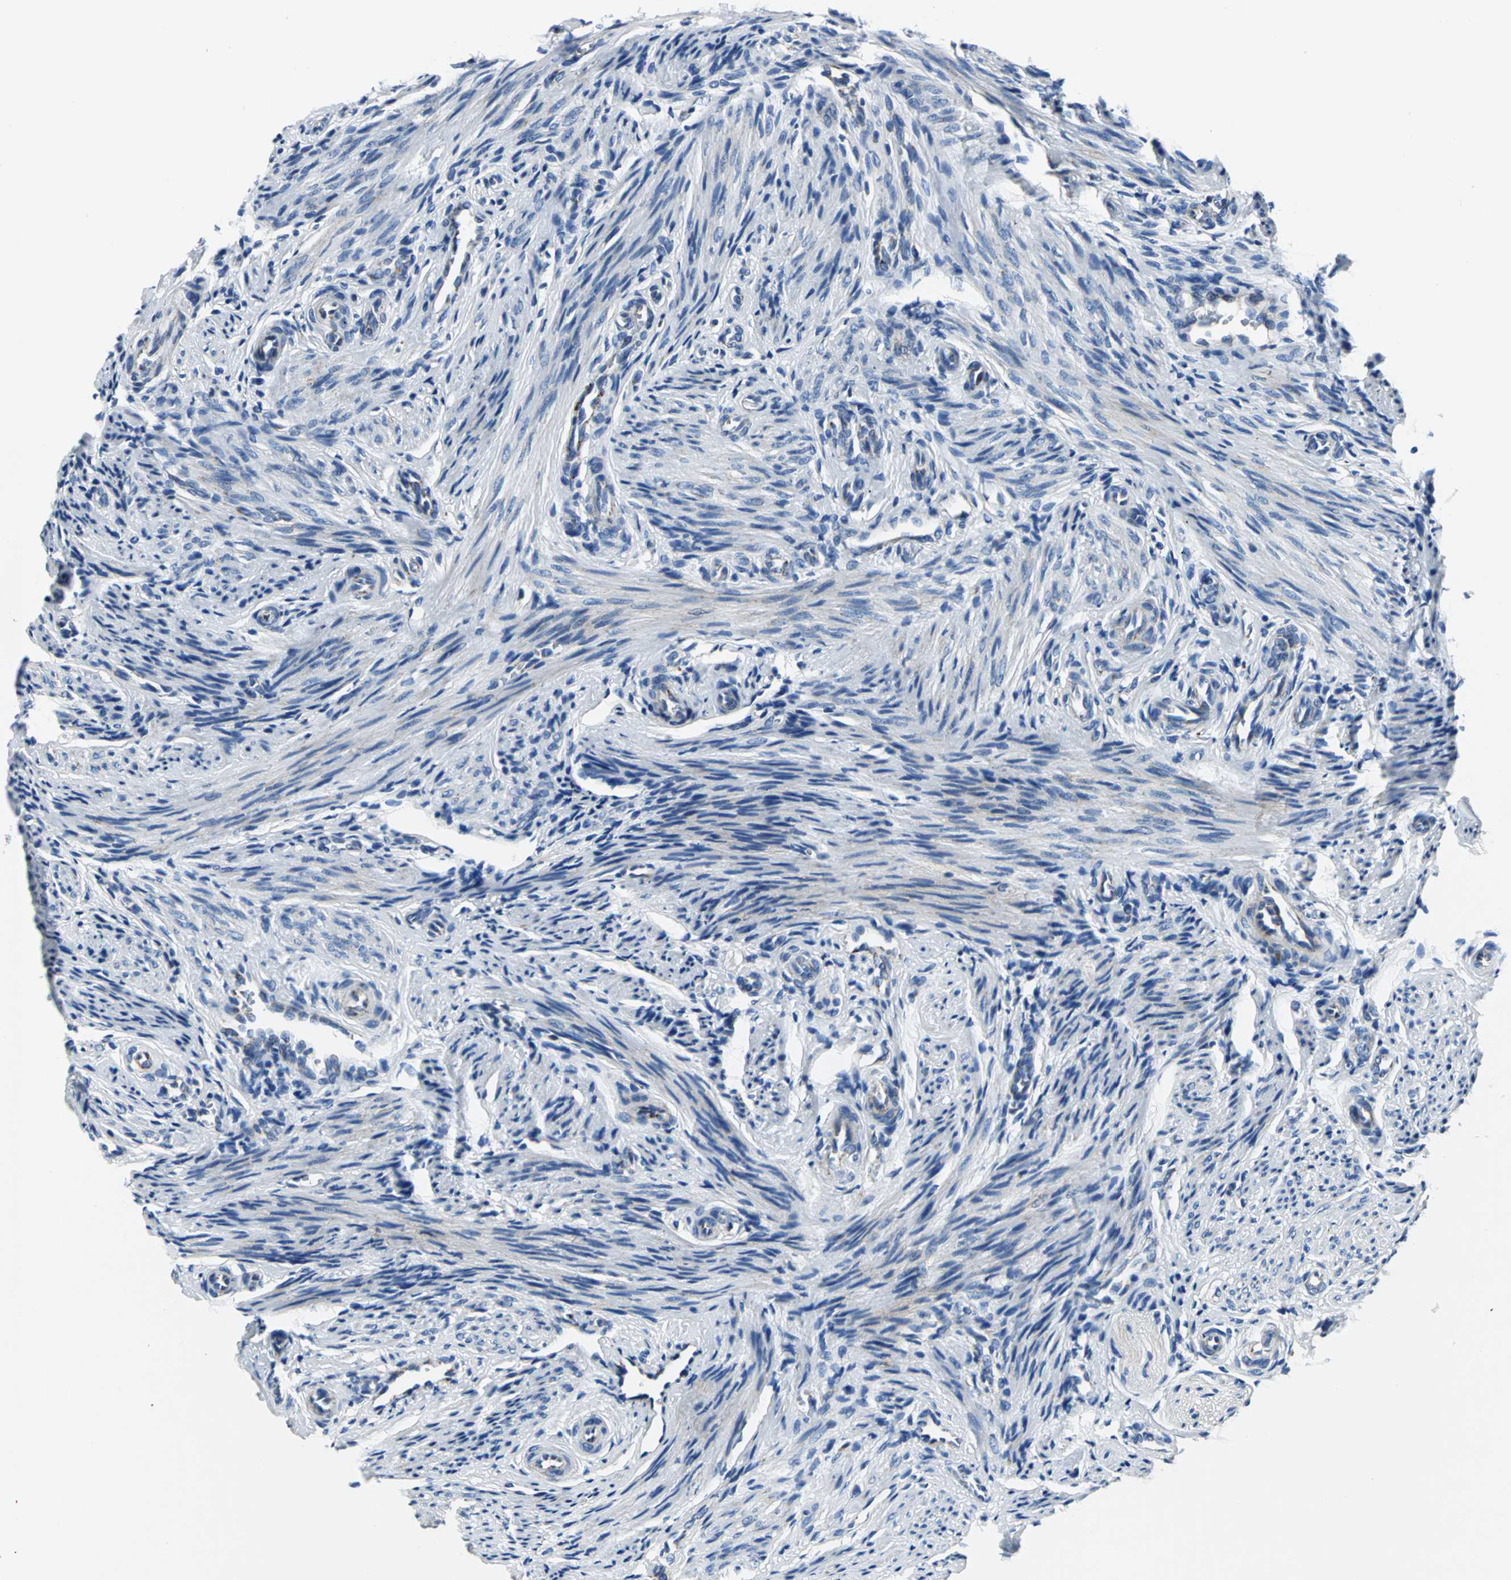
{"staining": {"intensity": "weak", "quantity": "<25%", "location": "cytoplasmic/membranous"}, "tissue": "endometrium", "cell_type": "Cells in endometrial stroma", "image_type": "normal", "snomed": [{"axis": "morphology", "description": "Normal tissue, NOS"}, {"axis": "topography", "description": "Endometrium"}], "caption": "Immunohistochemical staining of unremarkable human endometrium demonstrates no significant expression in cells in endometrial stroma.", "gene": "IFI6", "patient": {"sex": "female", "age": 27}}